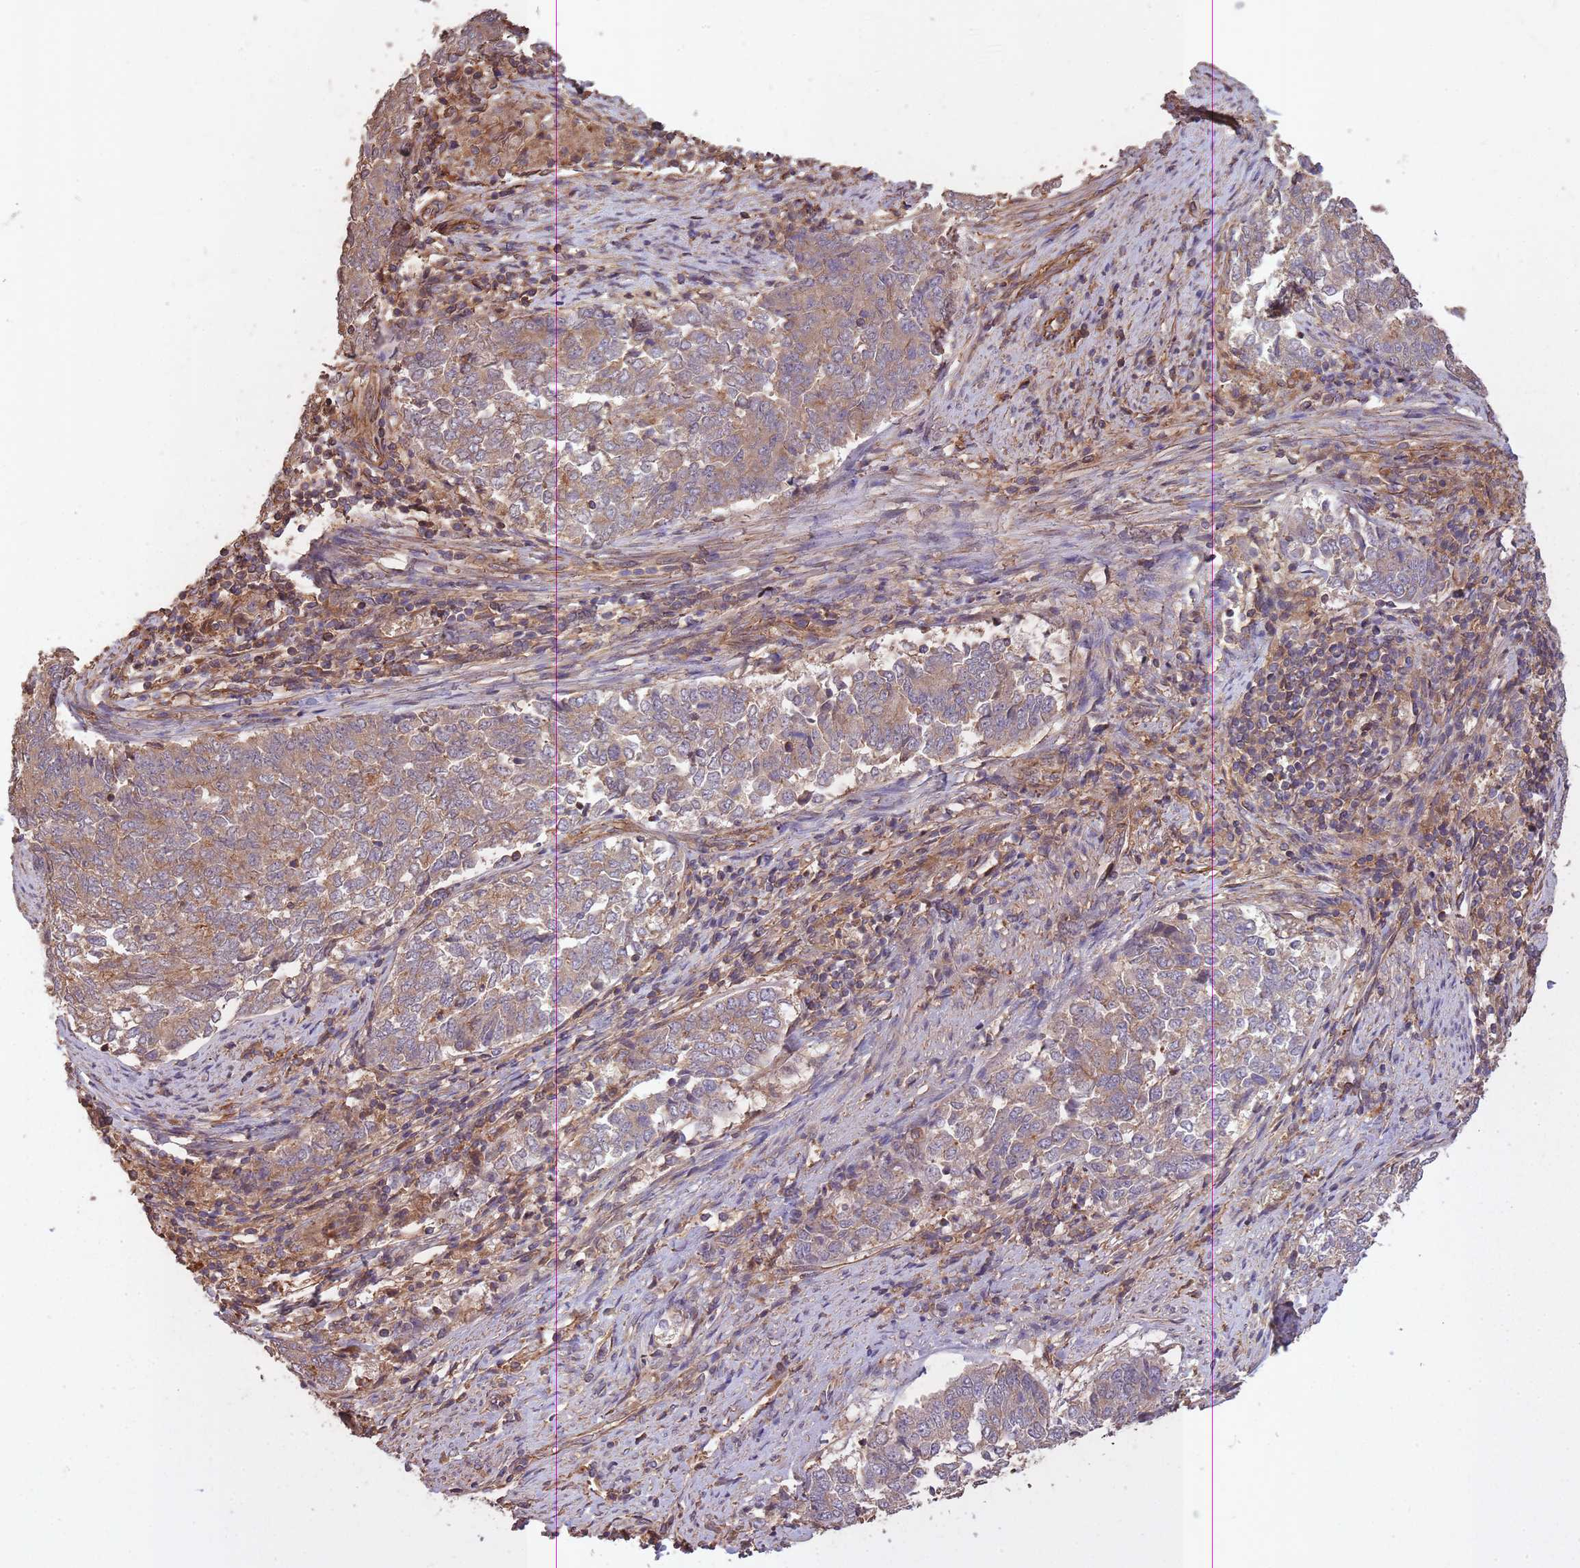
{"staining": {"intensity": "moderate", "quantity": ">75%", "location": "cytoplasmic/membranous"}, "tissue": "endometrial cancer", "cell_type": "Tumor cells", "image_type": "cancer", "snomed": [{"axis": "morphology", "description": "Adenocarcinoma, NOS"}, {"axis": "topography", "description": "Endometrium"}], "caption": "Human endometrial adenocarcinoma stained with a brown dye demonstrates moderate cytoplasmic/membranous positive positivity in about >75% of tumor cells.", "gene": "ARMH3", "patient": {"sex": "female", "age": 80}}